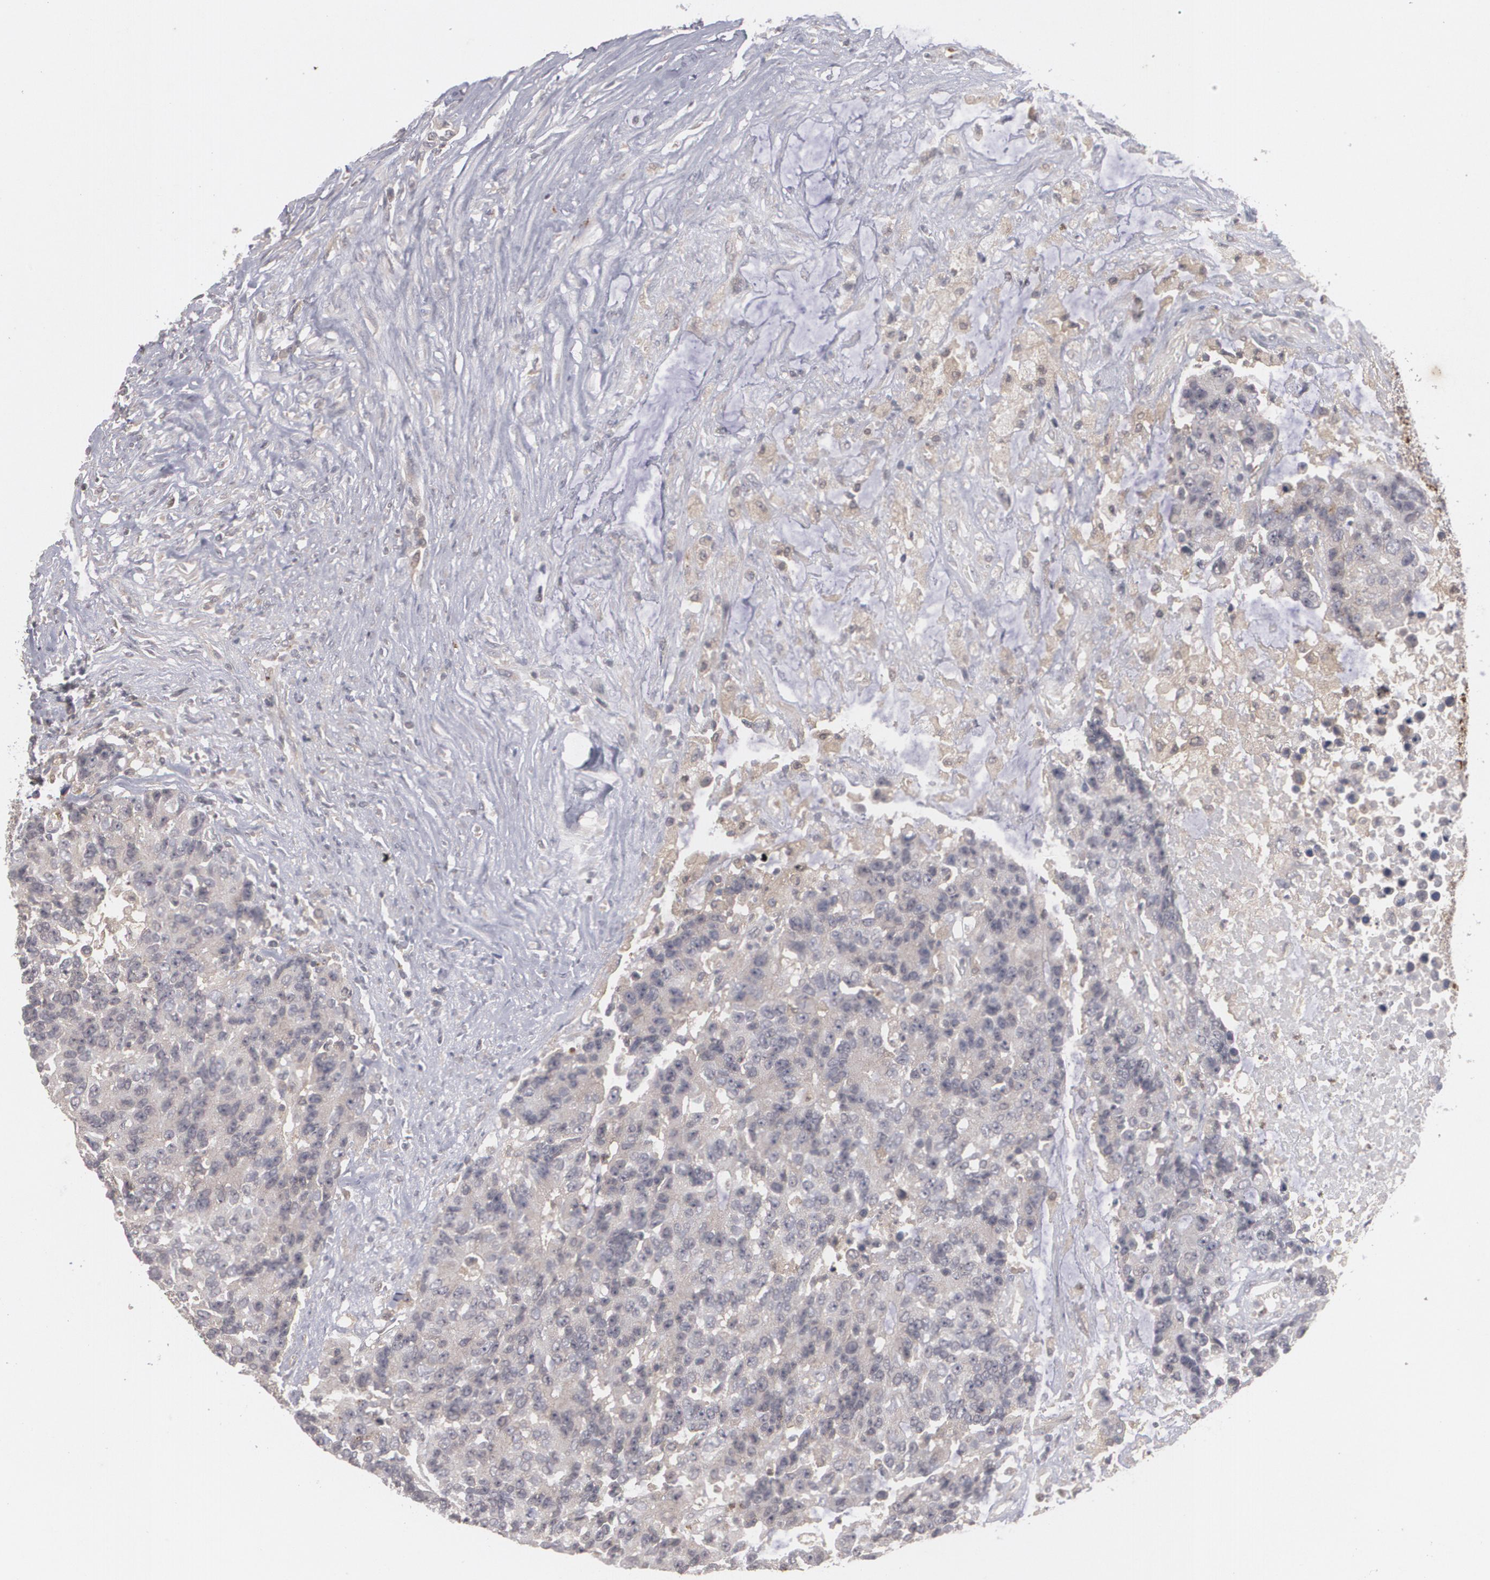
{"staining": {"intensity": "negative", "quantity": "none", "location": "none"}, "tissue": "colorectal cancer", "cell_type": "Tumor cells", "image_type": "cancer", "snomed": [{"axis": "morphology", "description": "Adenocarcinoma, NOS"}, {"axis": "topography", "description": "Colon"}], "caption": "High magnification brightfield microscopy of colorectal adenocarcinoma stained with DAB (3,3'-diaminobenzidine) (brown) and counterstained with hematoxylin (blue): tumor cells show no significant positivity.", "gene": "HTT", "patient": {"sex": "female", "age": 86}}